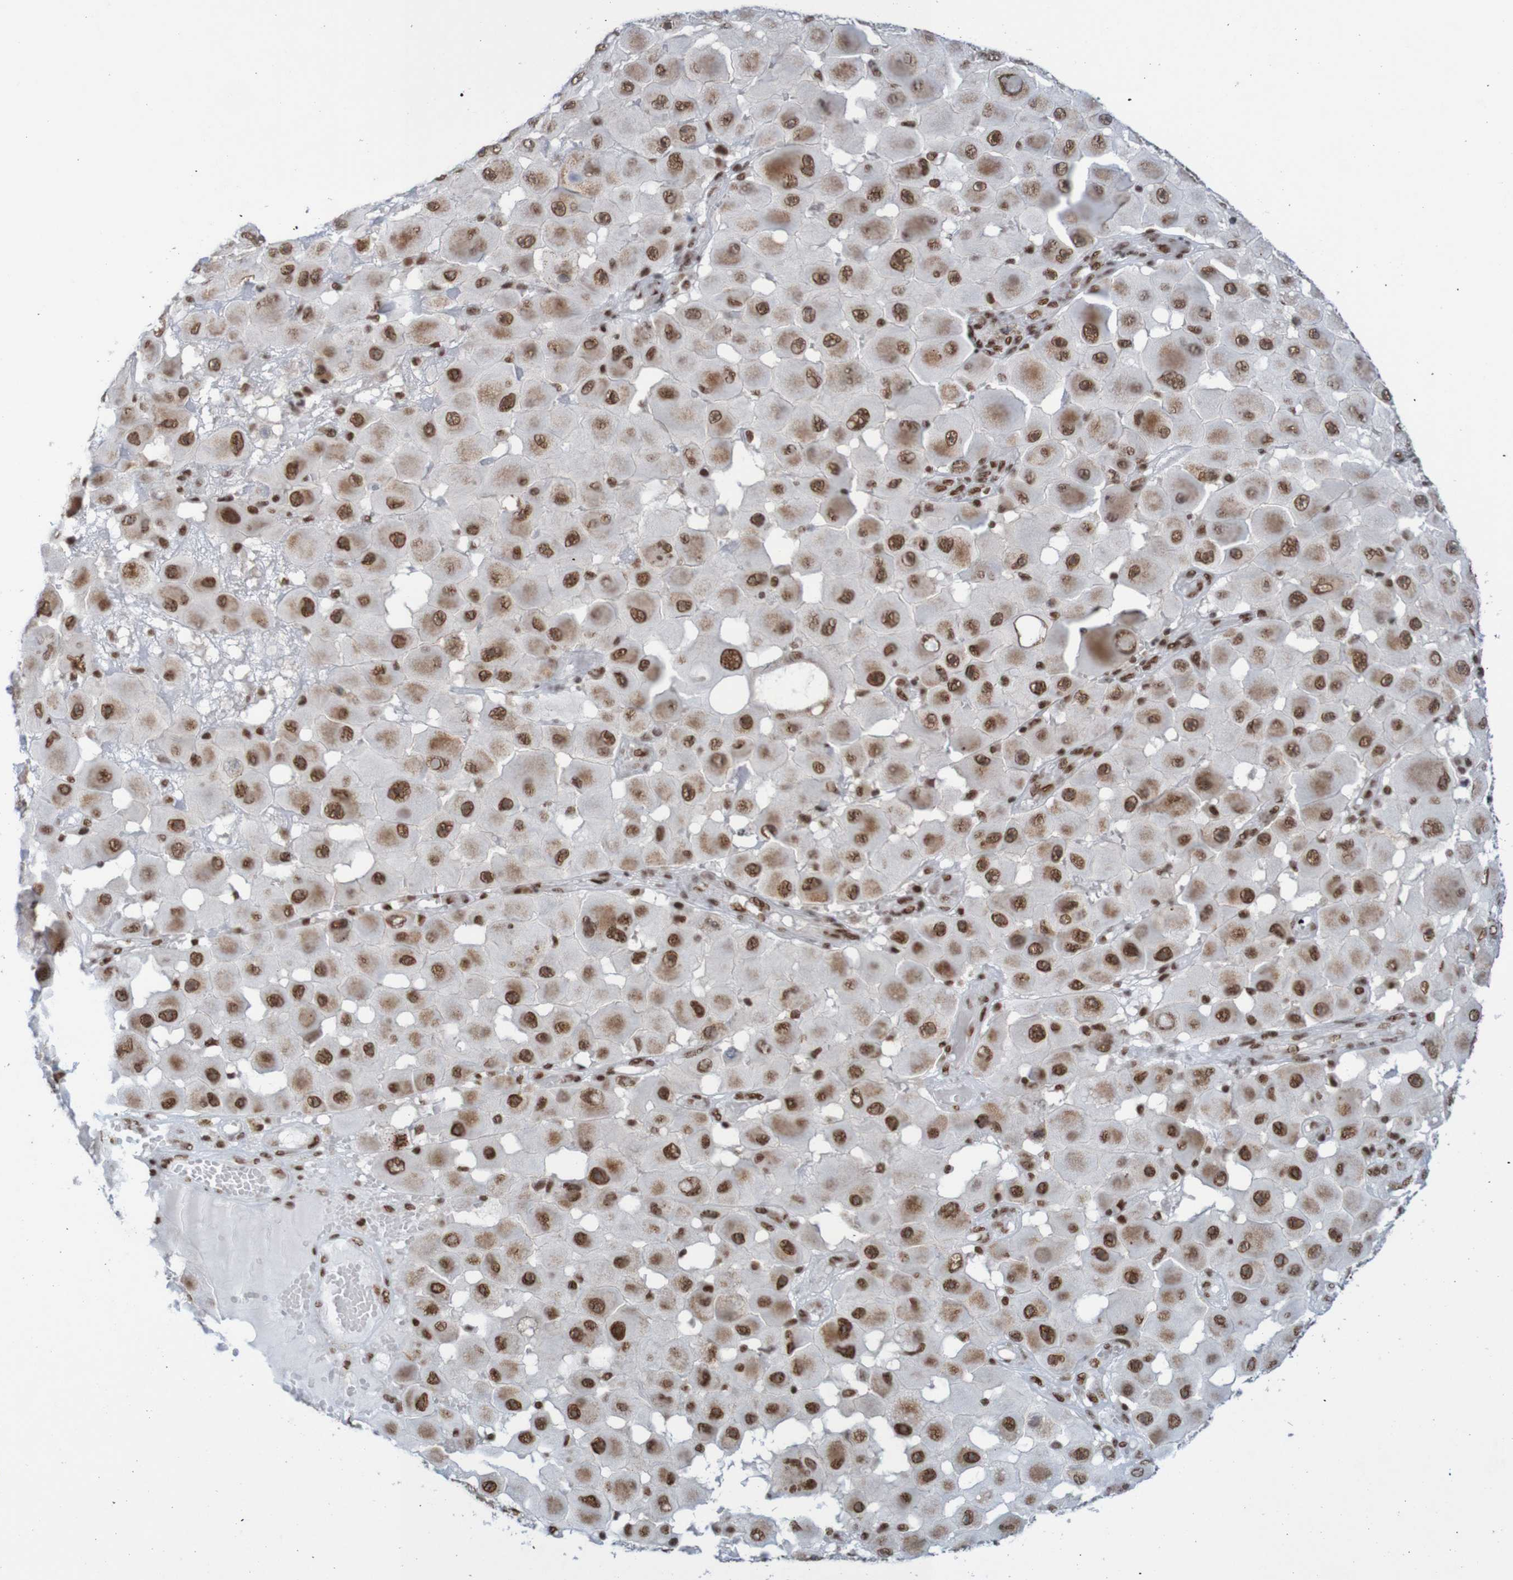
{"staining": {"intensity": "strong", "quantity": ">75%", "location": "nuclear"}, "tissue": "melanoma", "cell_type": "Tumor cells", "image_type": "cancer", "snomed": [{"axis": "morphology", "description": "Malignant melanoma, NOS"}, {"axis": "topography", "description": "Skin"}], "caption": "DAB immunohistochemical staining of malignant melanoma reveals strong nuclear protein staining in about >75% of tumor cells.", "gene": "THRAP3", "patient": {"sex": "female", "age": 81}}